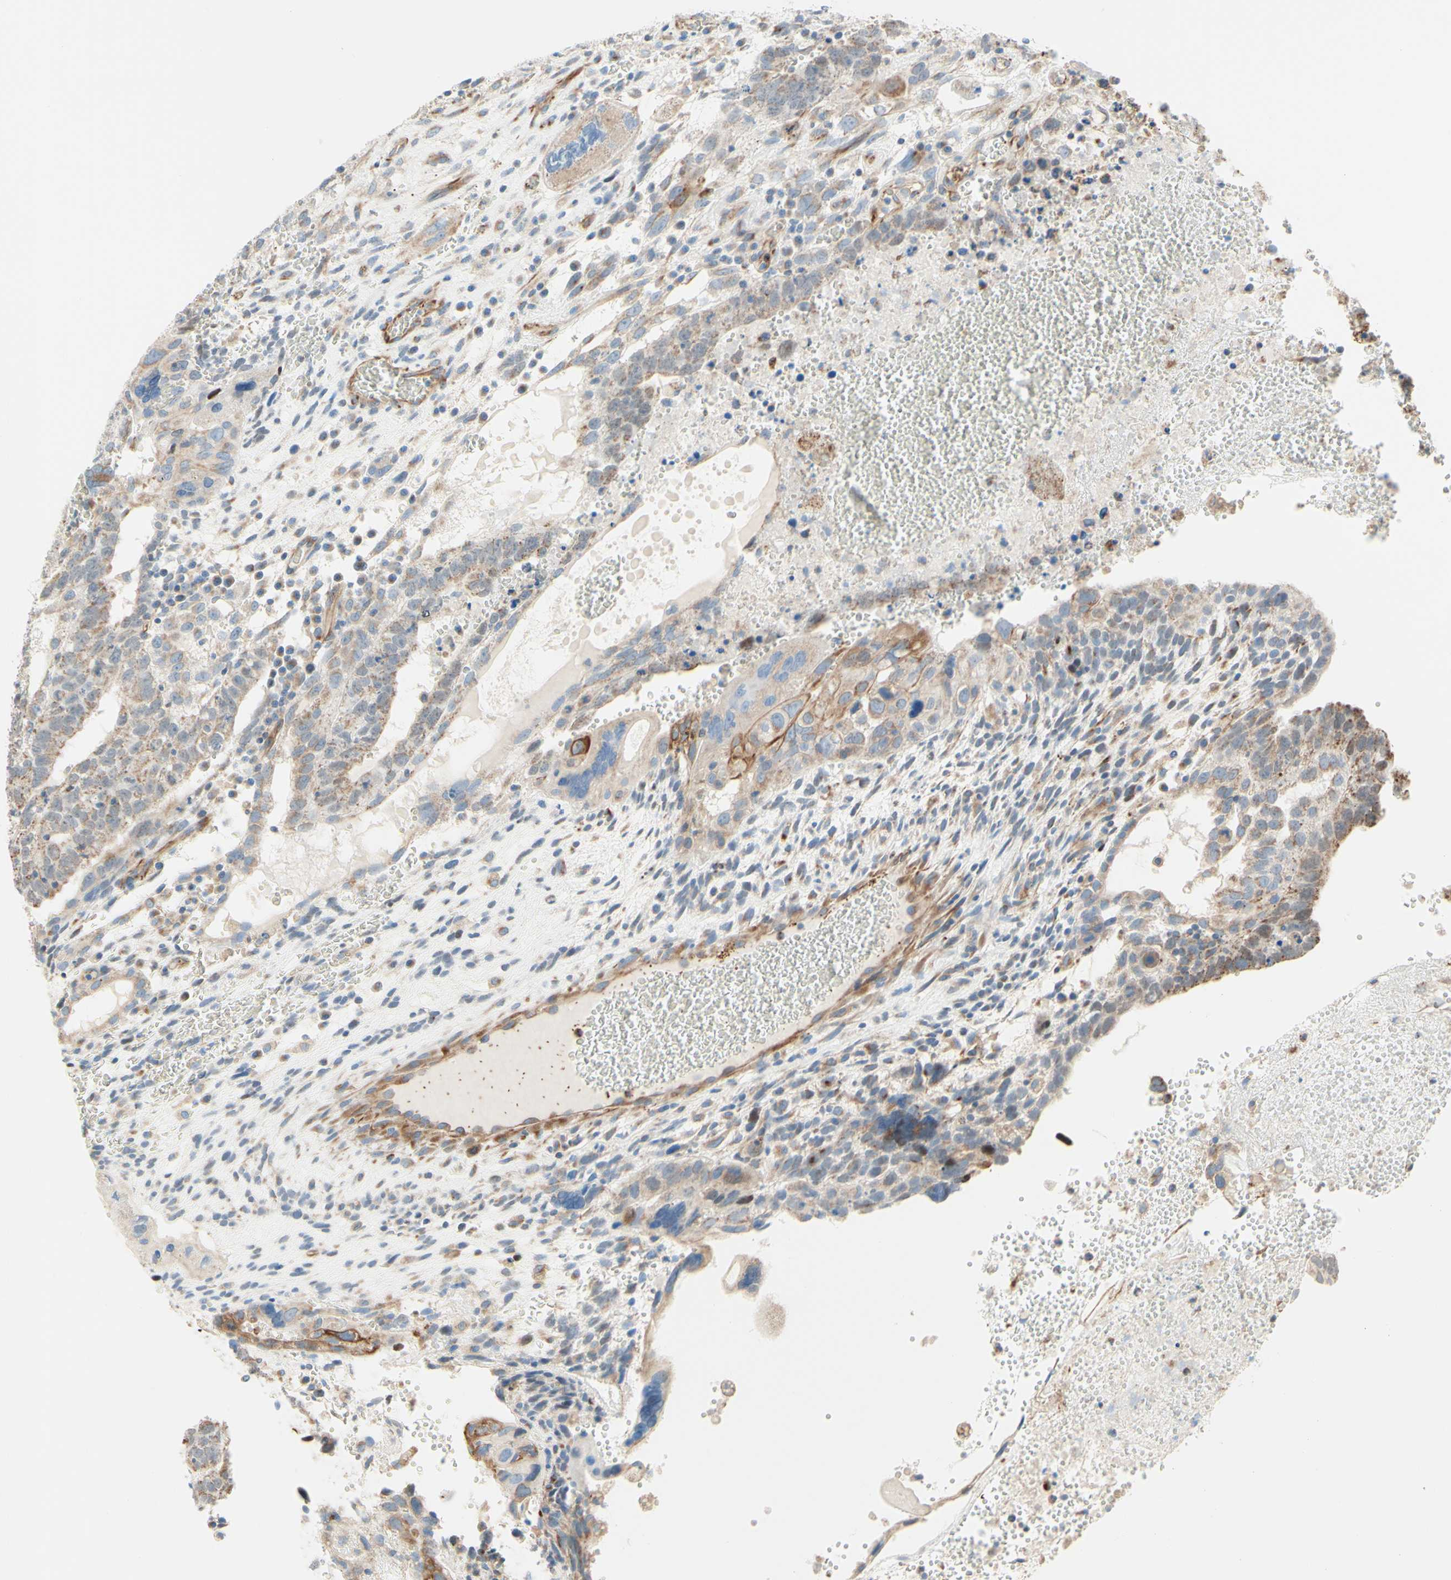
{"staining": {"intensity": "weak", "quantity": ">75%", "location": "cytoplasmic/membranous"}, "tissue": "testis cancer", "cell_type": "Tumor cells", "image_type": "cancer", "snomed": [{"axis": "morphology", "description": "Seminoma, NOS"}, {"axis": "morphology", "description": "Carcinoma, Embryonal, NOS"}, {"axis": "topography", "description": "Testis"}], "caption": "This micrograph displays IHC staining of testis seminoma, with low weak cytoplasmic/membranous staining in about >75% of tumor cells.", "gene": "ENDOD1", "patient": {"sex": "male", "age": 52}}